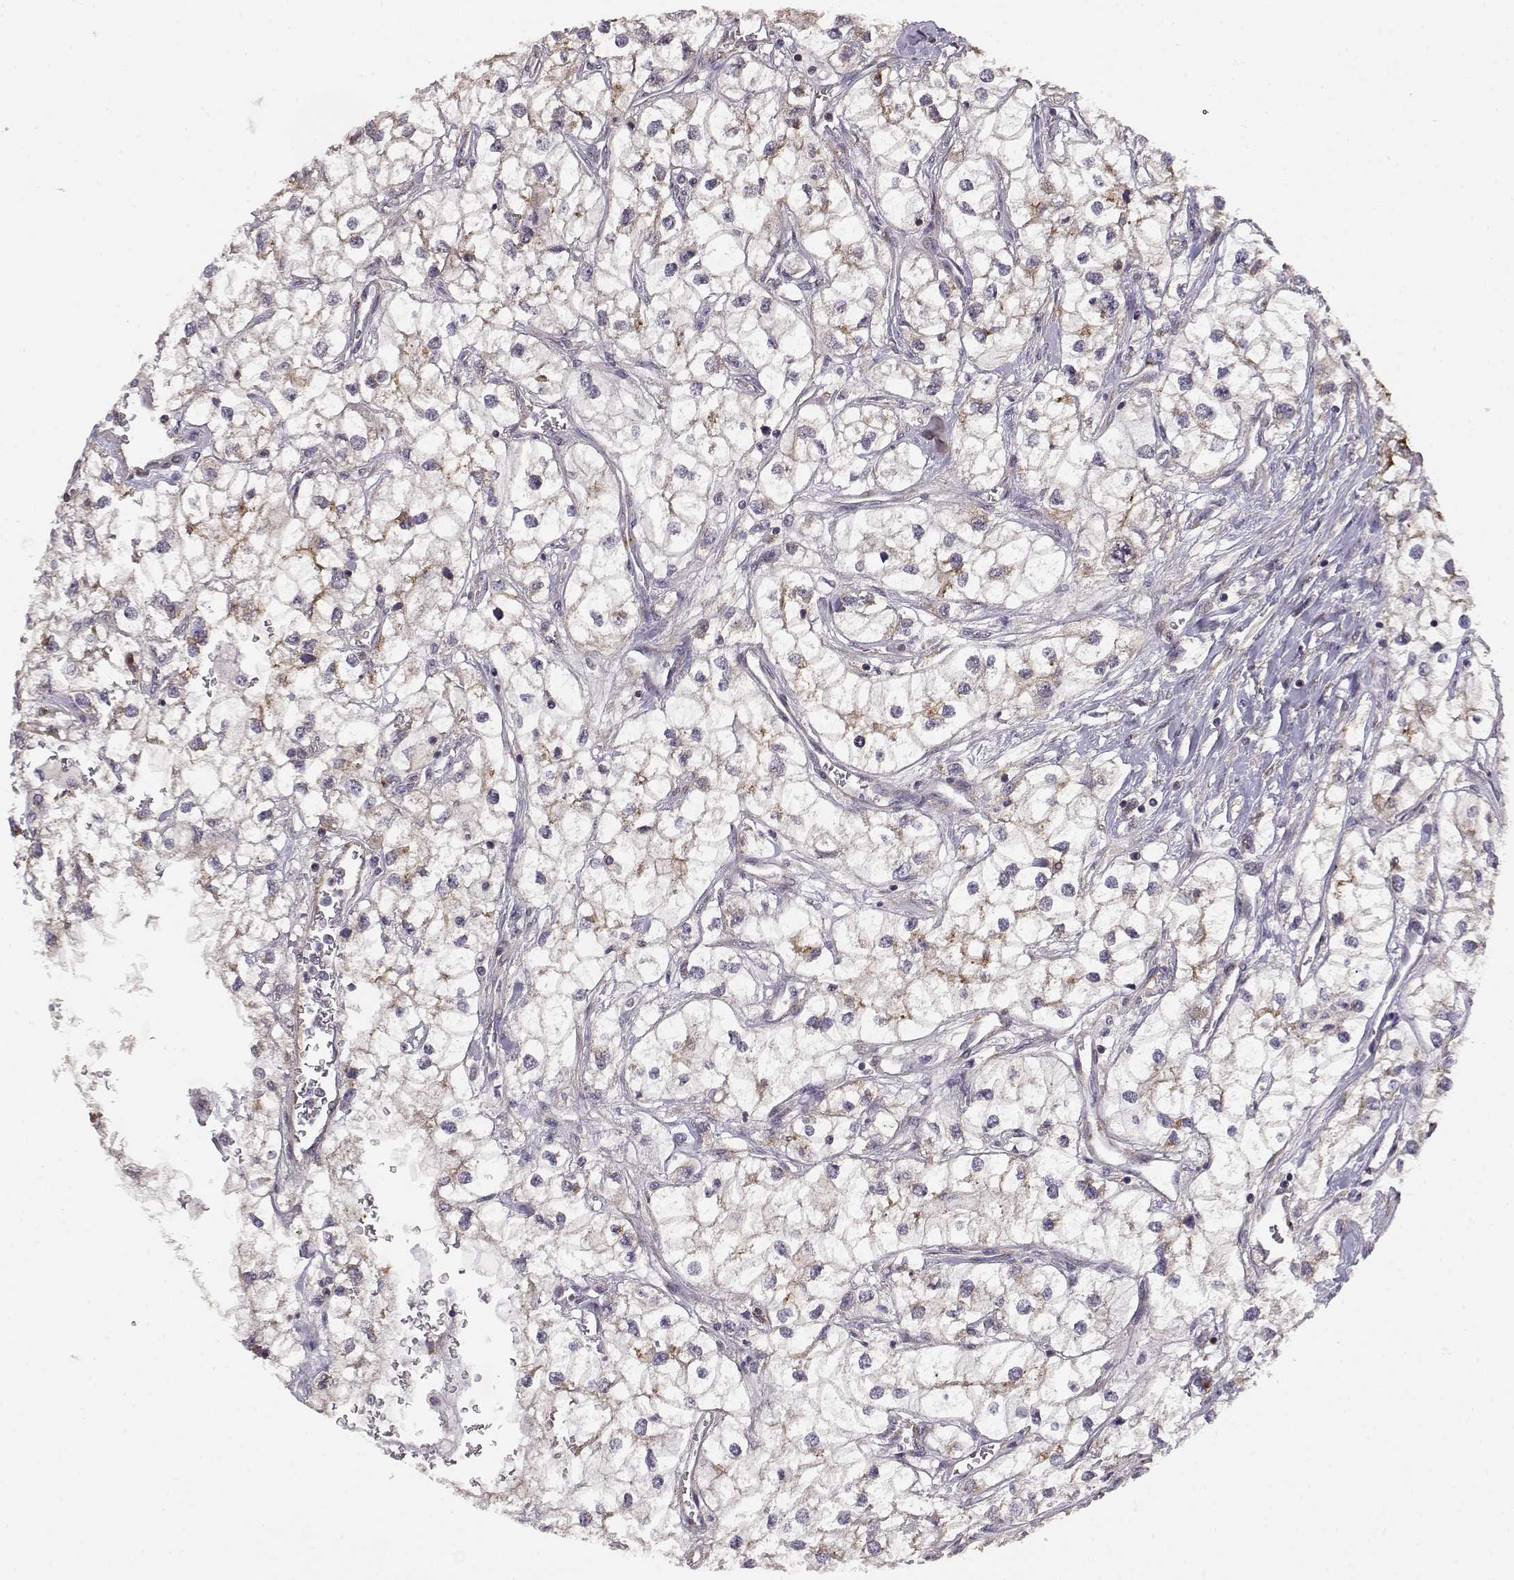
{"staining": {"intensity": "weak", "quantity": "<25%", "location": "cytoplasmic/membranous"}, "tissue": "renal cancer", "cell_type": "Tumor cells", "image_type": "cancer", "snomed": [{"axis": "morphology", "description": "Adenocarcinoma, NOS"}, {"axis": "topography", "description": "Kidney"}], "caption": "Immunohistochemistry (IHC) photomicrograph of neoplastic tissue: adenocarcinoma (renal) stained with DAB shows no significant protein expression in tumor cells.", "gene": "IFITM1", "patient": {"sex": "male", "age": 59}}